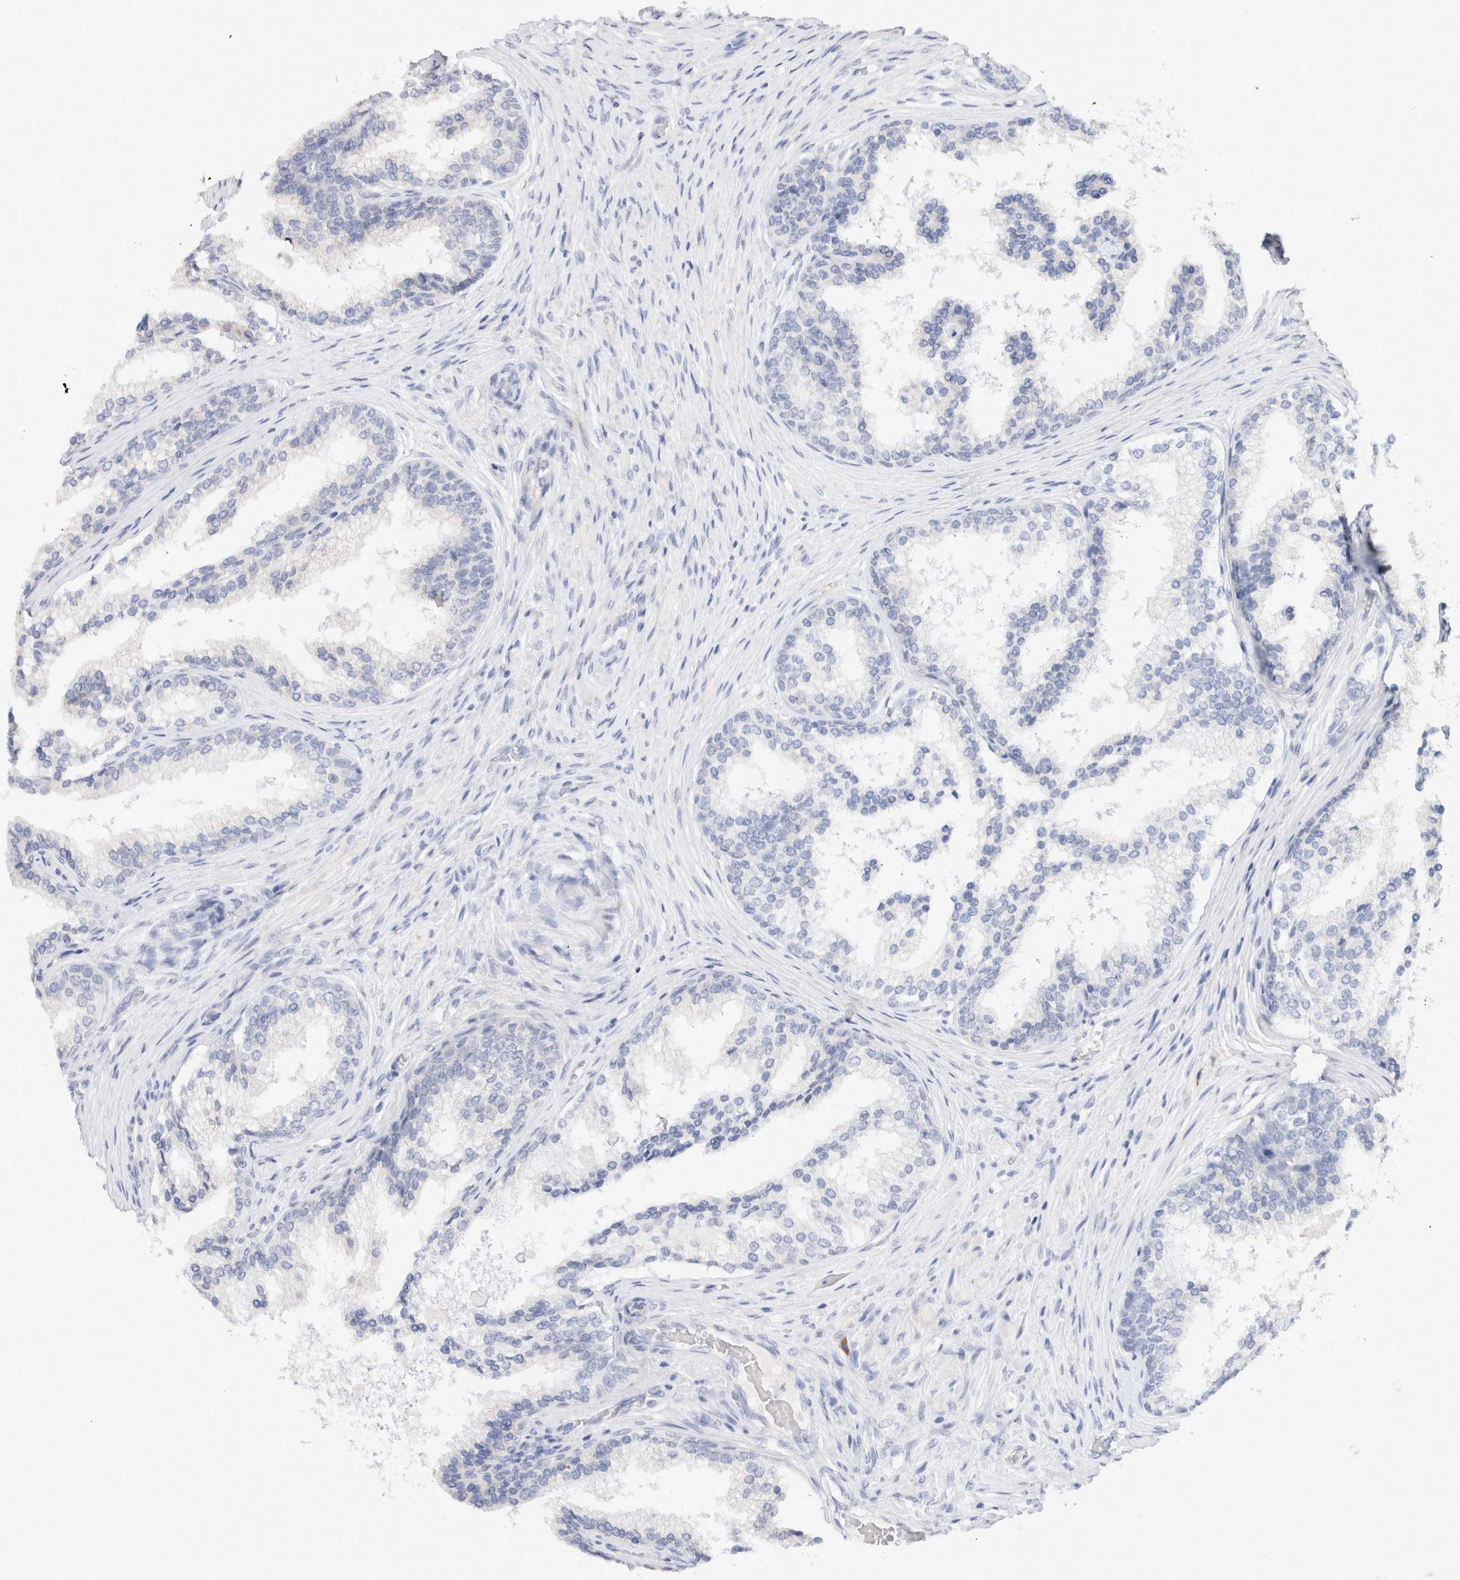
{"staining": {"intensity": "negative", "quantity": "none", "location": "none"}, "tissue": "prostate cancer", "cell_type": "Tumor cells", "image_type": "cancer", "snomed": [{"axis": "morphology", "description": "Adenocarcinoma, High grade"}, {"axis": "topography", "description": "Prostate"}], "caption": "A micrograph of adenocarcinoma (high-grade) (prostate) stained for a protein shows no brown staining in tumor cells.", "gene": "GADD45G", "patient": {"sex": "male", "age": 56}}